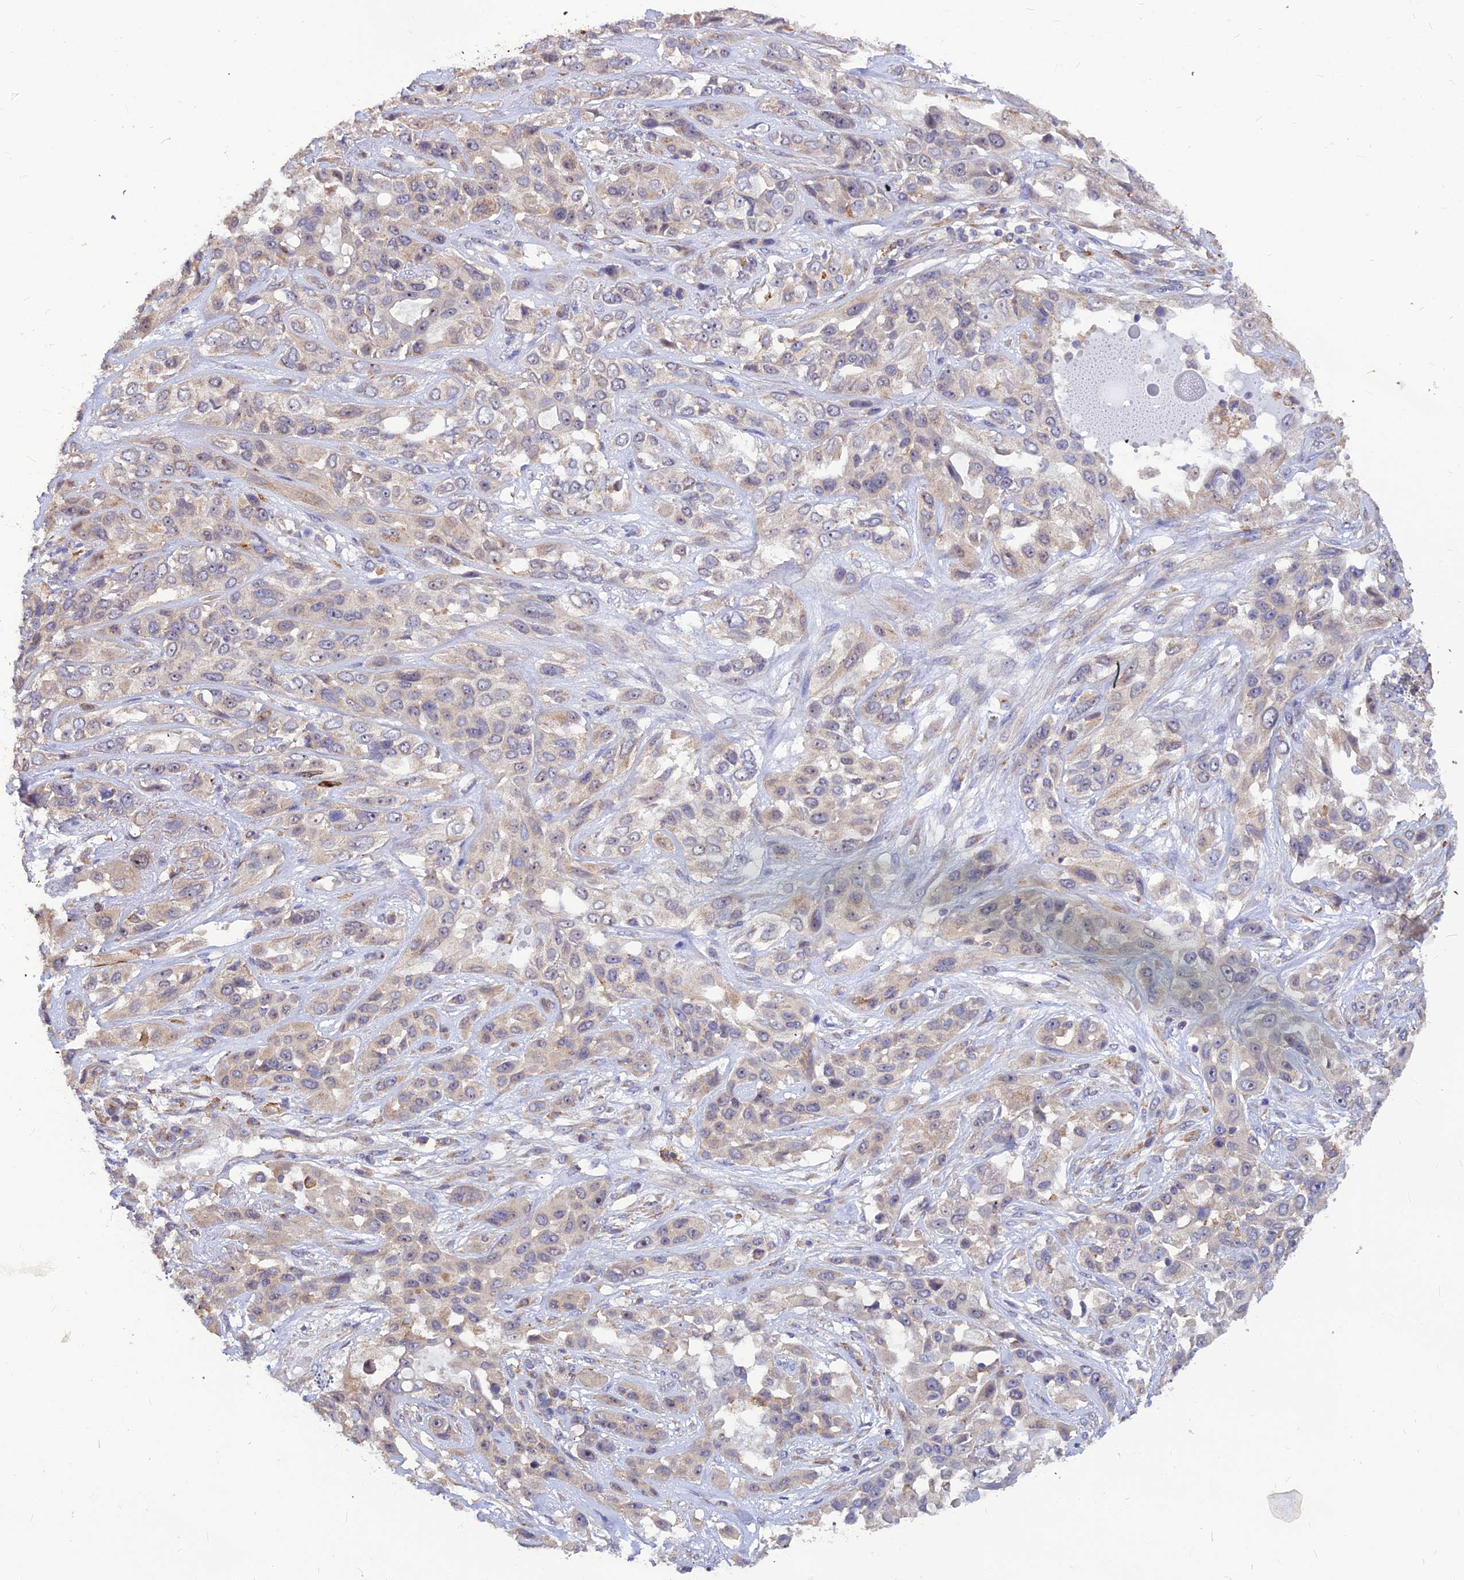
{"staining": {"intensity": "weak", "quantity": "<25%", "location": "cytoplasmic/membranous"}, "tissue": "lung cancer", "cell_type": "Tumor cells", "image_type": "cancer", "snomed": [{"axis": "morphology", "description": "Squamous cell carcinoma, NOS"}, {"axis": "topography", "description": "Lung"}], "caption": "Tumor cells show no significant protein positivity in lung cancer (squamous cell carcinoma). (IHC, brightfield microscopy, high magnification).", "gene": "LEKR1", "patient": {"sex": "female", "age": 70}}